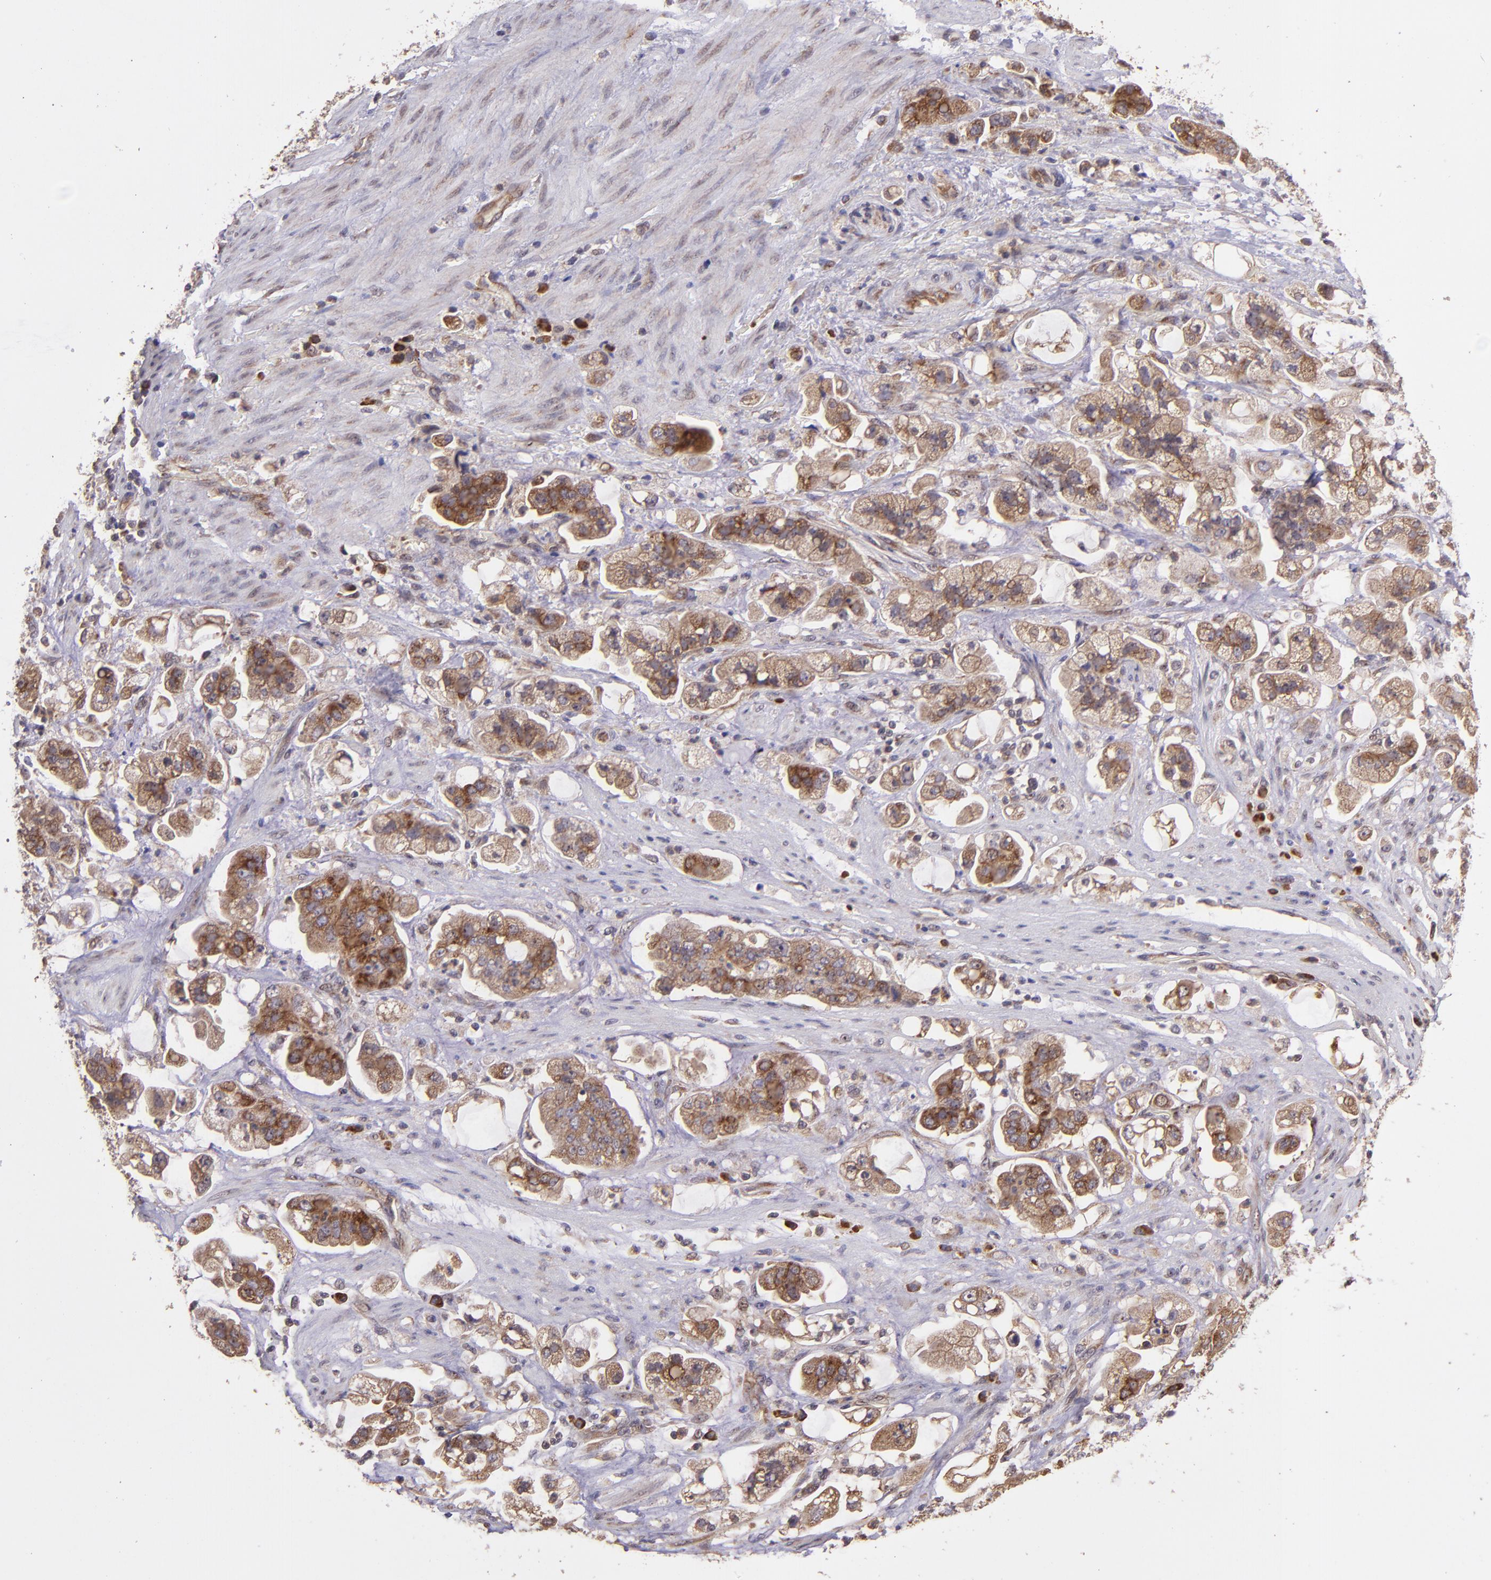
{"staining": {"intensity": "strong", "quantity": ">75%", "location": "cytoplasmic/membranous"}, "tissue": "stomach cancer", "cell_type": "Tumor cells", "image_type": "cancer", "snomed": [{"axis": "morphology", "description": "Adenocarcinoma, NOS"}, {"axis": "topography", "description": "Stomach"}], "caption": "The photomicrograph displays a brown stain indicating the presence of a protein in the cytoplasmic/membranous of tumor cells in stomach cancer (adenocarcinoma). (IHC, brightfield microscopy, high magnification).", "gene": "USP51", "patient": {"sex": "male", "age": 62}}